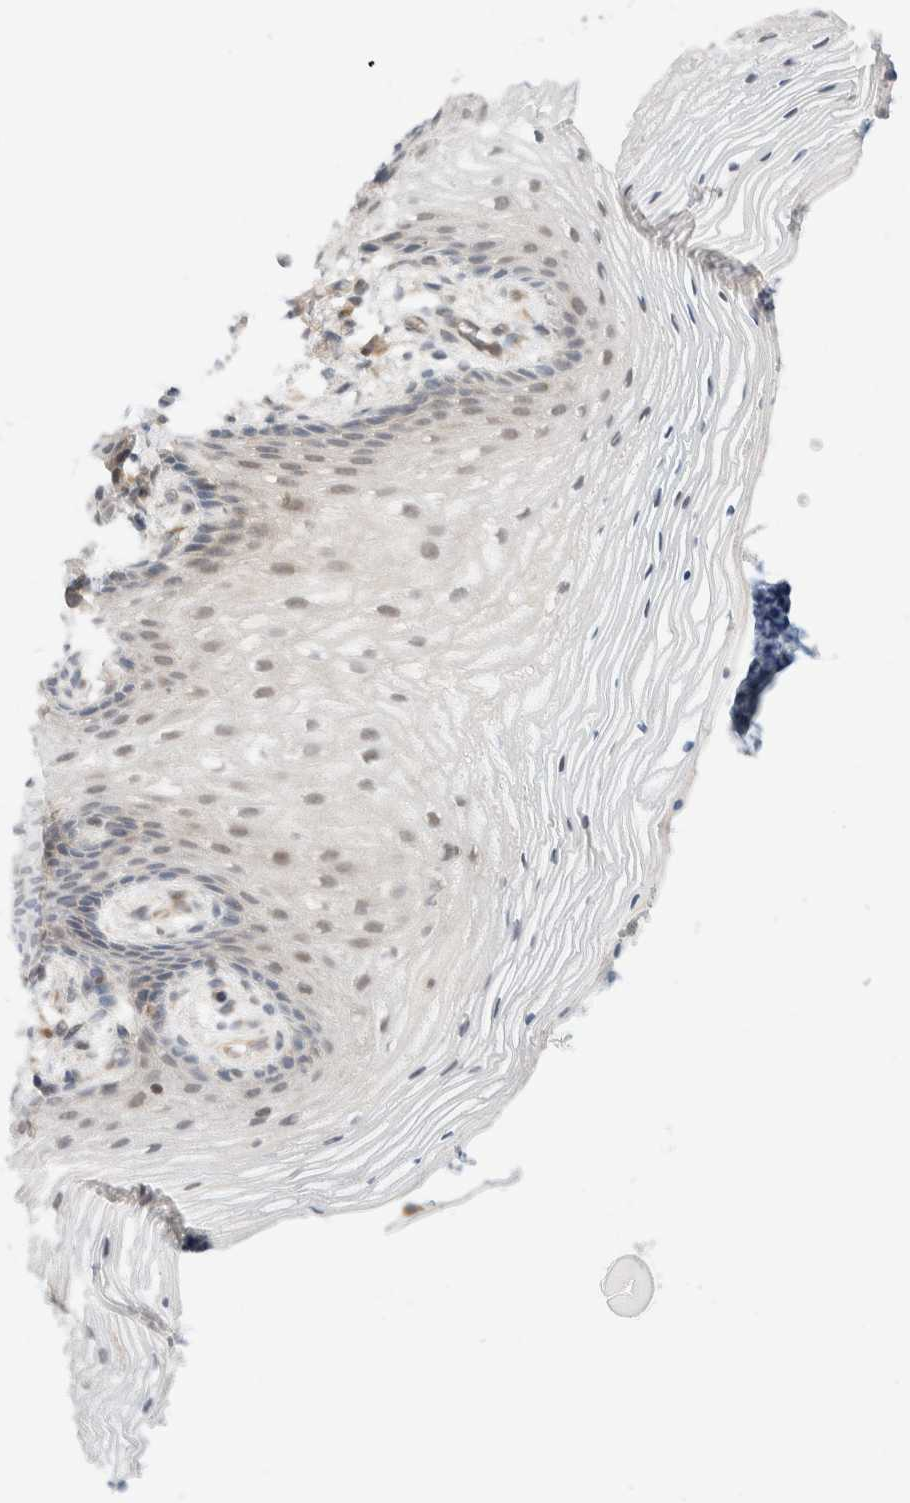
{"staining": {"intensity": "weak", "quantity": ">75%", "location": "nuclear"}, "tissue": "vagina", "cell_type": "Squamous epithelial cells", "image_type": "normal", "snomed": [{"axis": "morphology", "description": "Normal tissue, NOS"}, {"axis": "topography", "description": "Vagina"}], "caption": "Squamous epithelial cells show weak nuclear expression in about >75% of cells in normal vagina. The protein of interest is shown in brown color, while the nuclei are stained blue.", "gene": "C8orf76", "patient": {"sex": "female", "age": 60}}